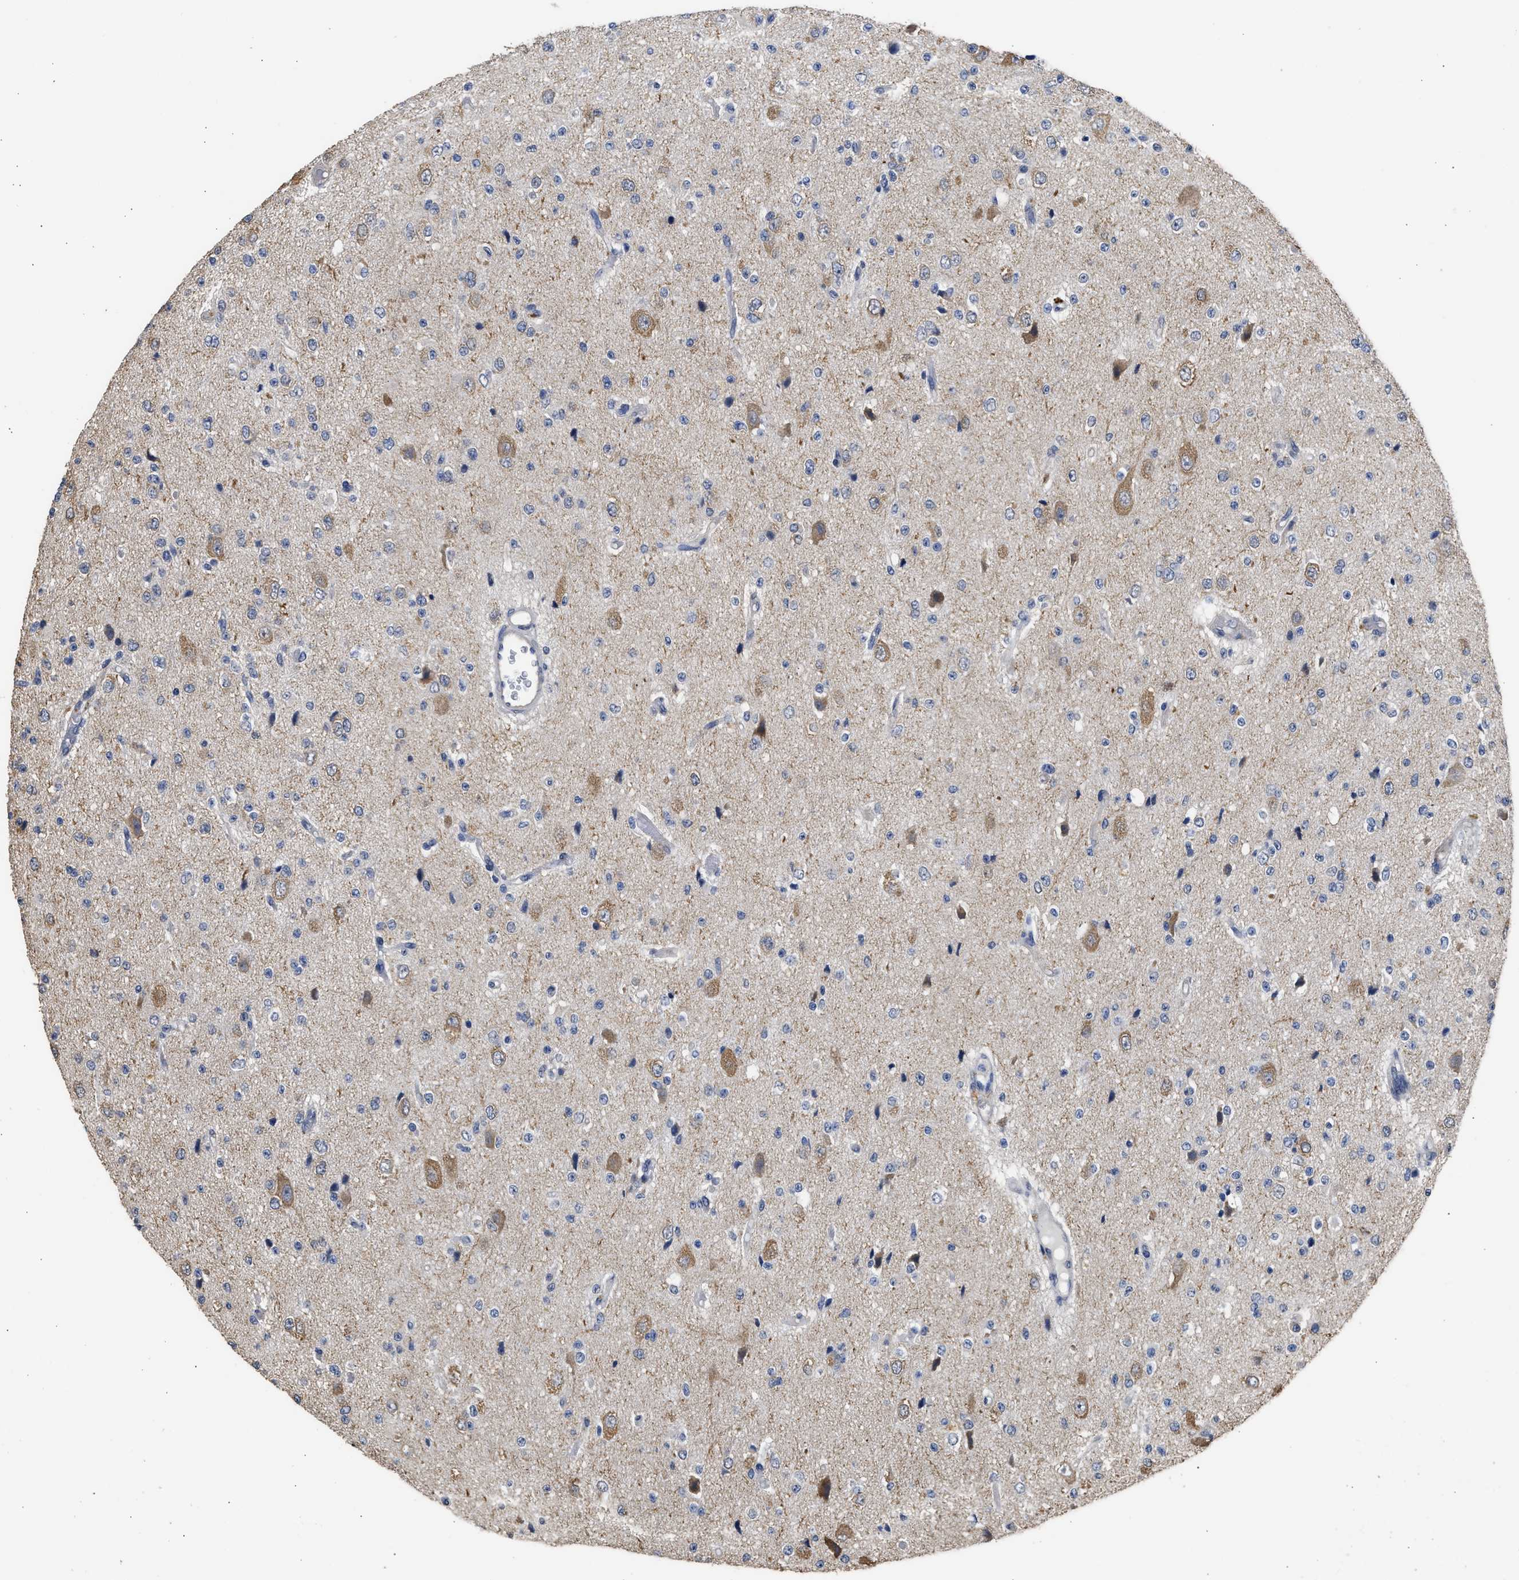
{"staining": {"intensity": "negative", "quantity": "none", "location": "none"}, "tissue": "glioma", "cell_type": "Tumor cells", "image_type": "cancer", "snomed": [{"axis": "morphology", "description": "Glioma, malignant, High grade"}, {"axis": "topography", "description": "pancreas cauda"}], "caption": "Image shows no significant protein positivity in tumor cells of glioma.", "gene": "SPINT2", "patient": {"sex": "male", "age": 60}}